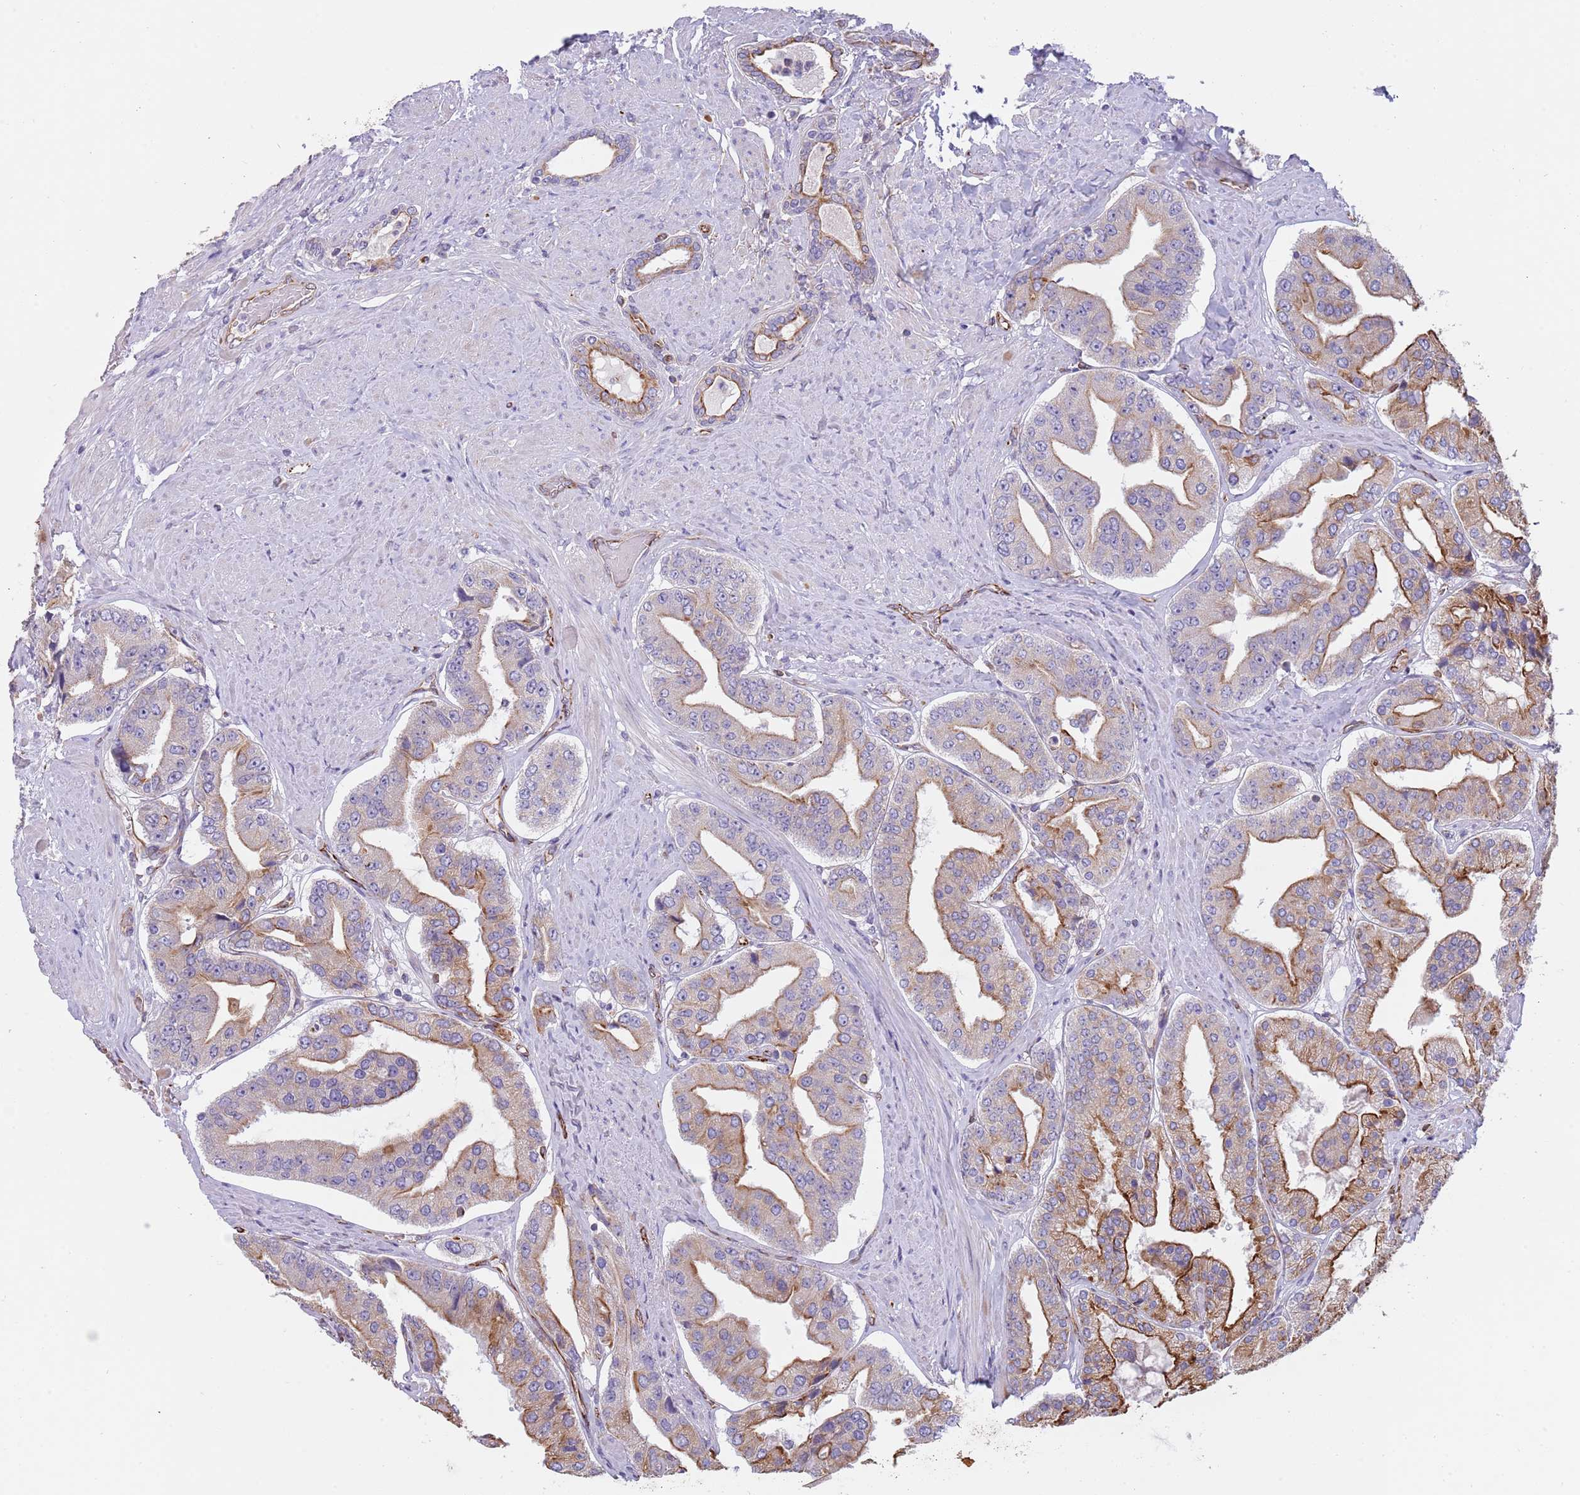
{"staining": {"intensity": "moderate", "quantity": "25%-75%", "location": "cytoplasmic/membranous"}, "tissue": "prostate cancer", "cell_type": "Tumor cells", "image_type": "cancer", "snomed": [{"axis": "morphology", "description": "Adenocarcinoma, High grade"}, {"axis": "topography", "description": "Prostate"}], "caption": "Immunohistochemical staining of prostate cancer (adenocarcinoma (high-grade)) displays medium levels of moderate cytoplasmic/membranous protein expression in approximately 25%-75% of tumor cells. The protein is shown in brown color, while the nuclei are stained blue.", "gene": "MOGAT1", "patient": {"sex": "male", "age": 63}}